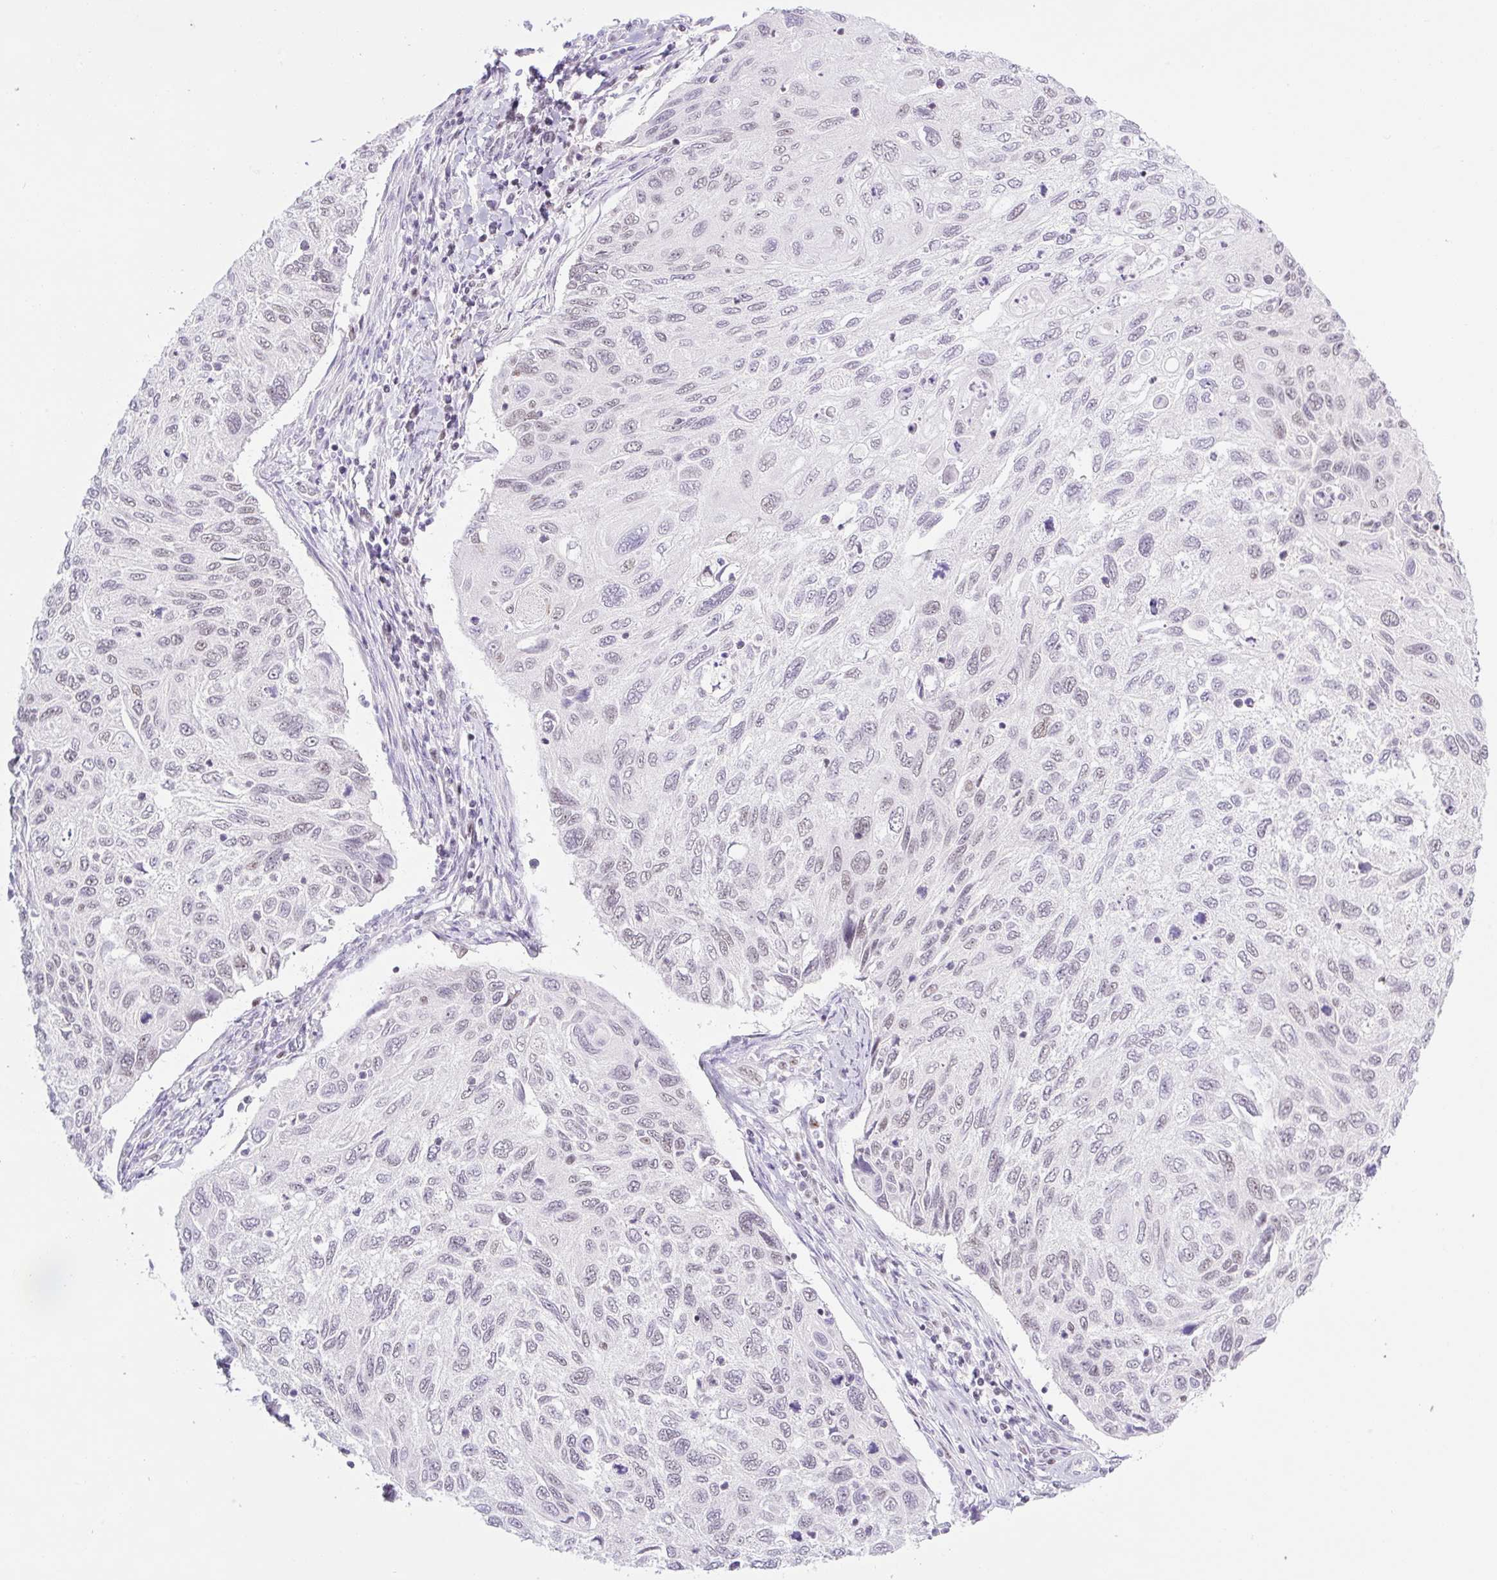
{"staining": {"intensity": "negative", "quantity": "none", "location": "none"}, "tissue": "cervical cancer", "cell_type": "Tumor cells", "image_type": "cancer", "snomed": [{"axis": "morphology", "description": "Squamous cell carcinoma, NOS"}, {"axis": "topography", "description": "Cervix"}], "caption": "The IHC micrograph has no significant positivity in tumor cells of cervical squamous cell carcinoma tissue.", "gene": "TLE3", "patient": {"sex": "female", "age": 70}}